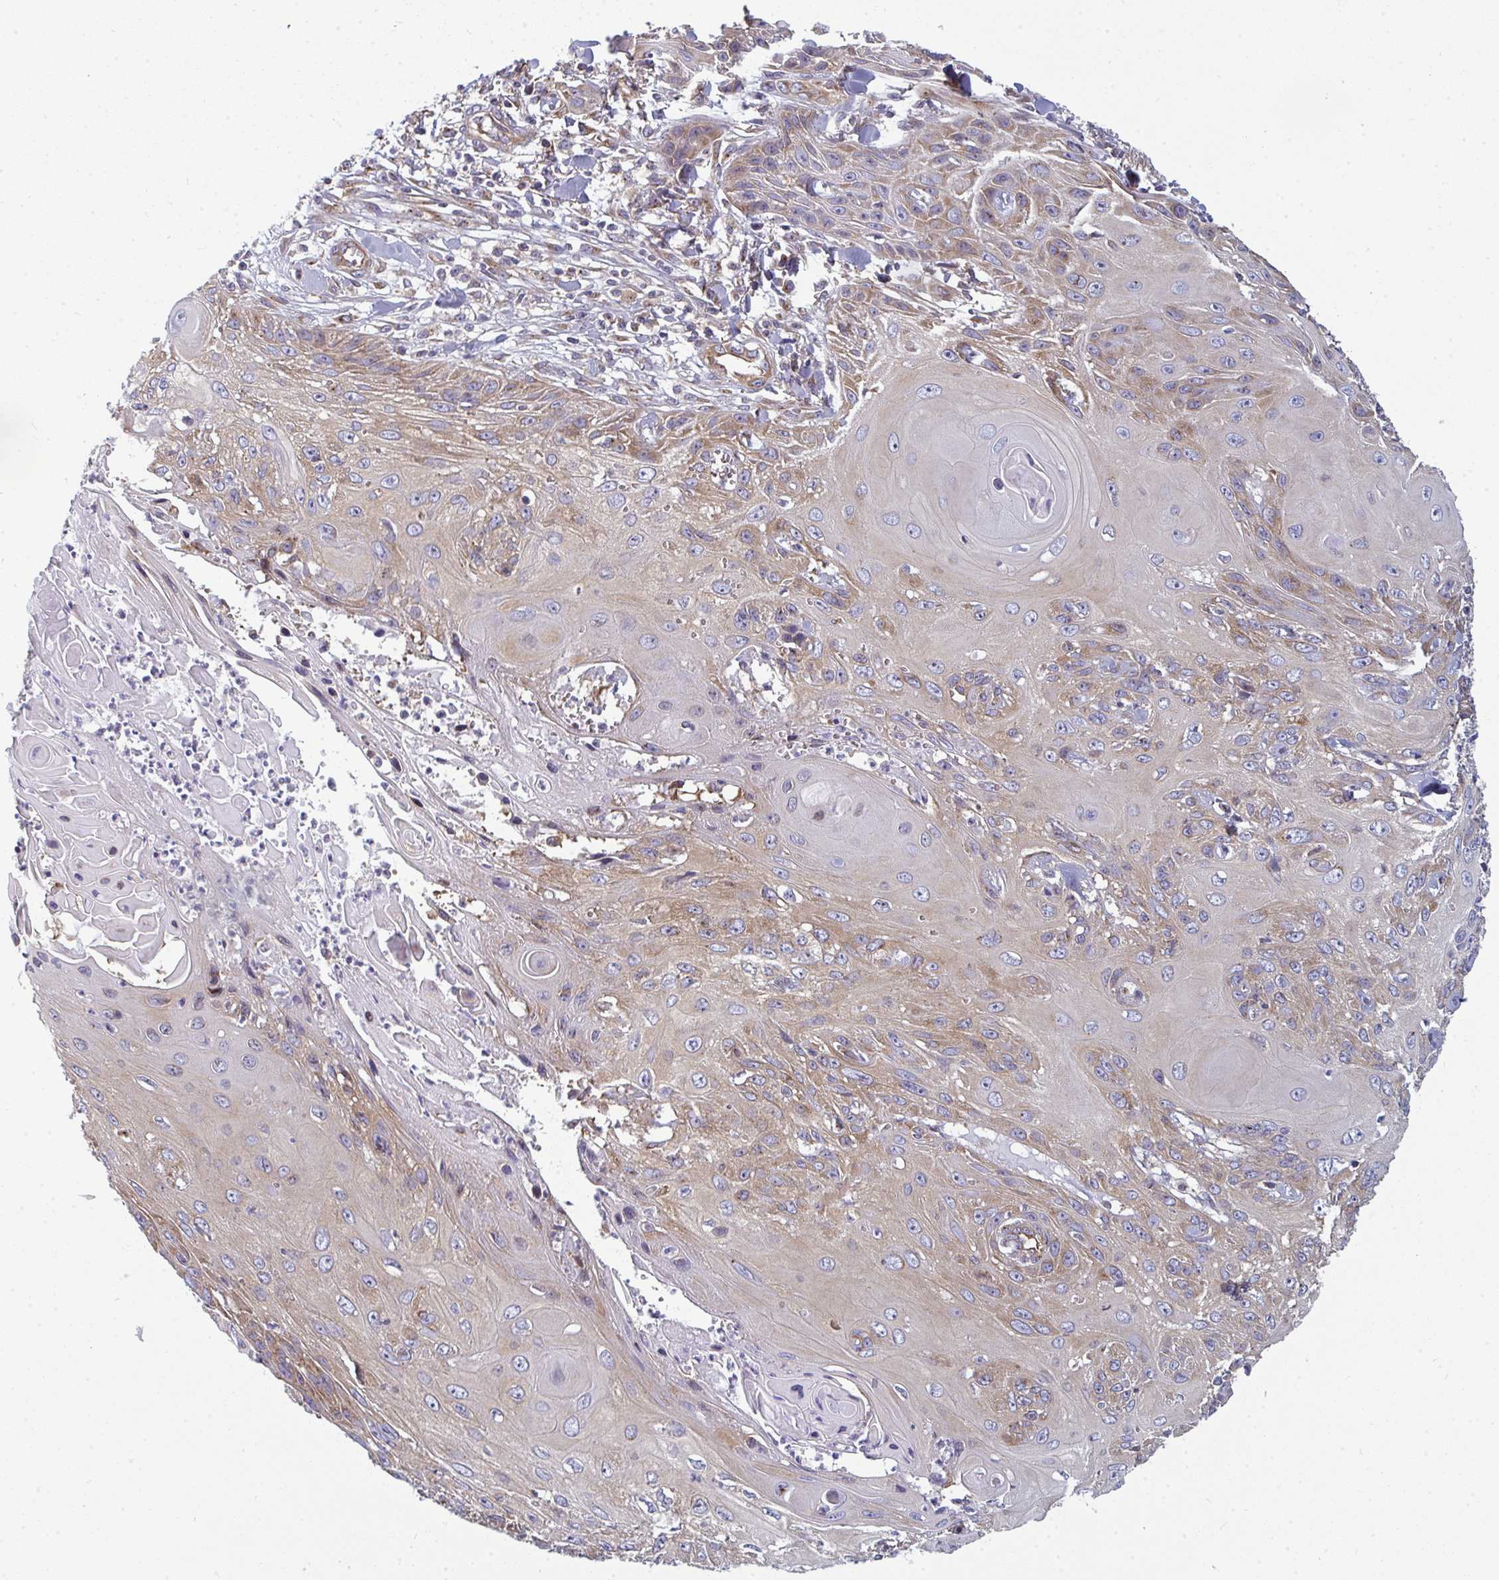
{"staining": {"intensity": "moderate", "quantity": "25%-75%", "location": "cytoplasmic/membranous"}, "tissue": "skin cancer", "cell_type": "Tumor cells", "image_type": "cancer", "snomed": [{"axis": "morphology", "description": "Squamous cell carcinoma, NOS"}, {"axis": "topography", "description": "Skin"}, {"axis": "topography", "description": "Vulva"}], "caption": "Skin cancer stained with a protein marker displays moderate staining in tumor cells.", "gene": "DYNC1I2", "patient": {"sex": "female", "age": 83}}